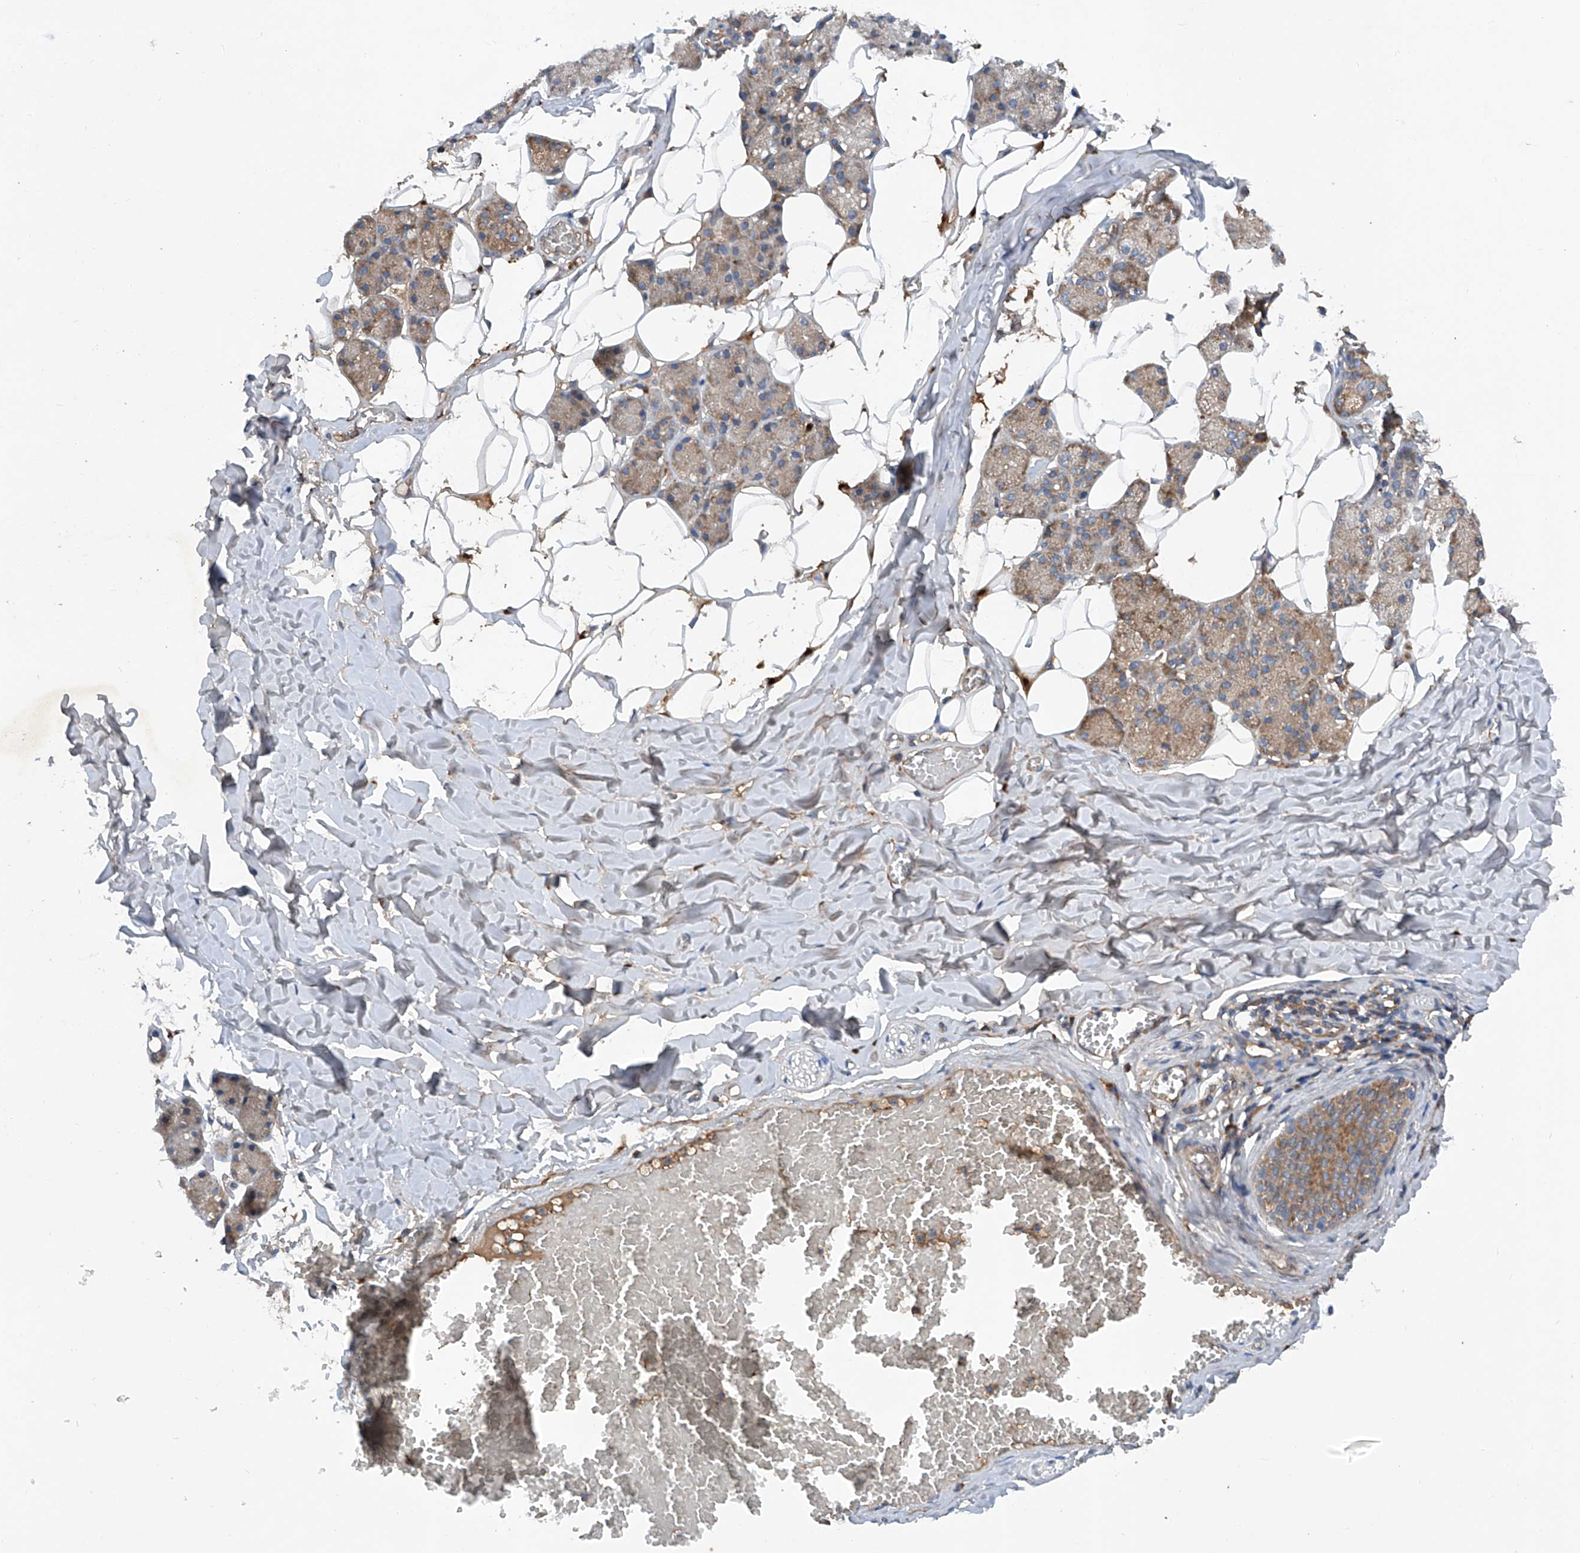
{"staining": {"intensity": "strong", "quantity": "25%-75%", "location": "cytoplasmic/membranous"}, "tissue": "salivary gland", "cell_type": "Glandular cells", "image_type": "normal", "snomed": [{"axis": "morphology", "description": "Normal tissue, NOS"}, {"axis": "topography", "description": "Salivary gland"}], "caption": "About 25%-75% of glandular cells in benign salivary gland reveal strong cytoplasmic/membranous protein positivity as visualized by brown immunohistochemical staining.", "gene": "ASCC3", "patient": {"sex": "female", "age": 33}}